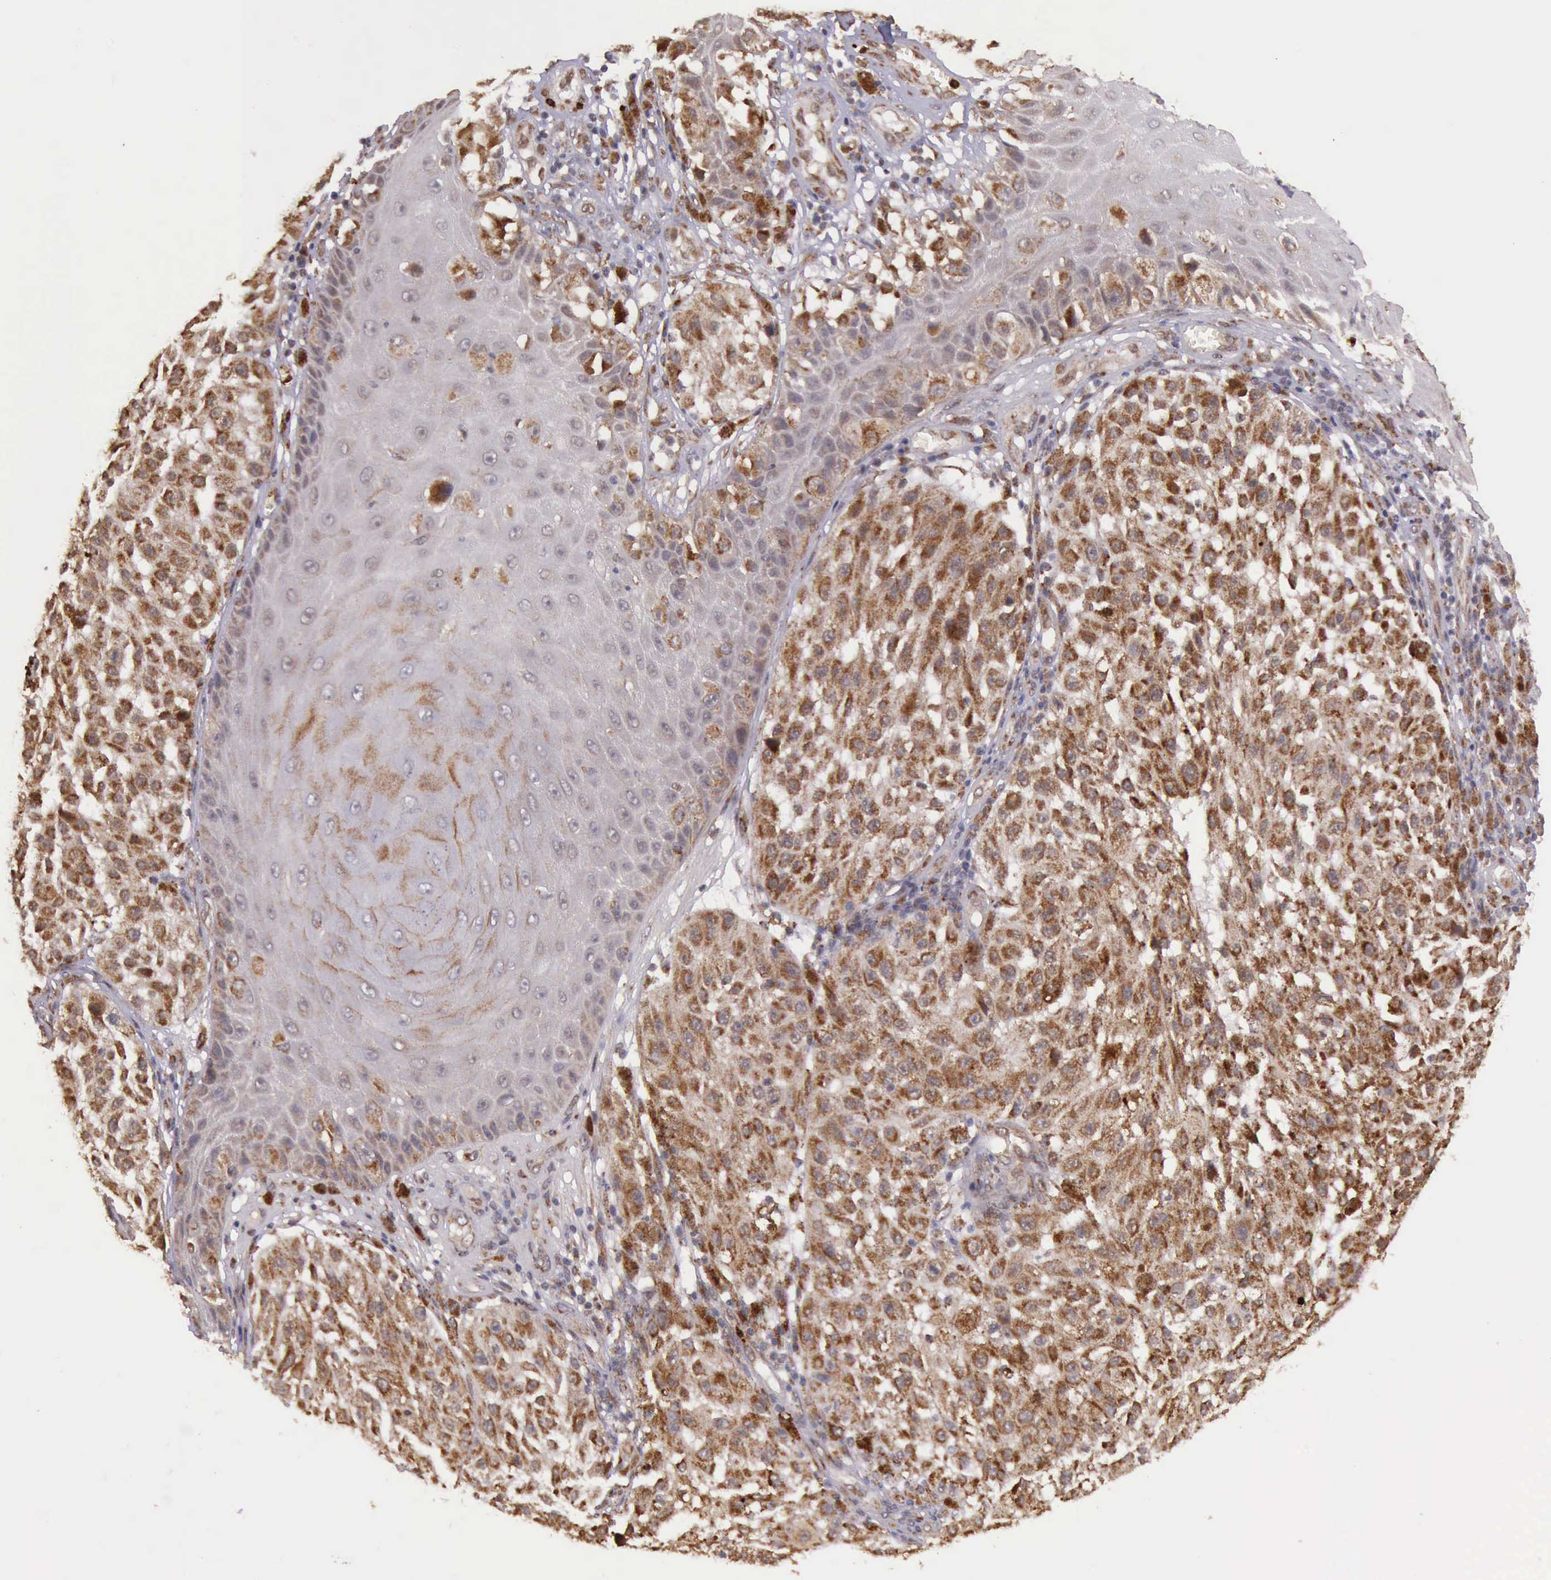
{"staining": {"intensity": "strong", "quantity": ">75%", "location": "cytoplasmic/membranous"}, "tissue": "melanoma", "cell_type": "Tumor cells", "image_type": "cancer", "snomed": [{"axis": "morphology", "description": "Malignant melanoma, NOS"}, {"axis": "topography", "description": "Skin"}], "caption": "Immunohistochemical staining of melanoma shows high levels of strong cytoplasmic/membranous protein staining in about >75% of tumor cells.", "gene": "ARMCX3", "patient": {"sex": "female", "age": 64}}